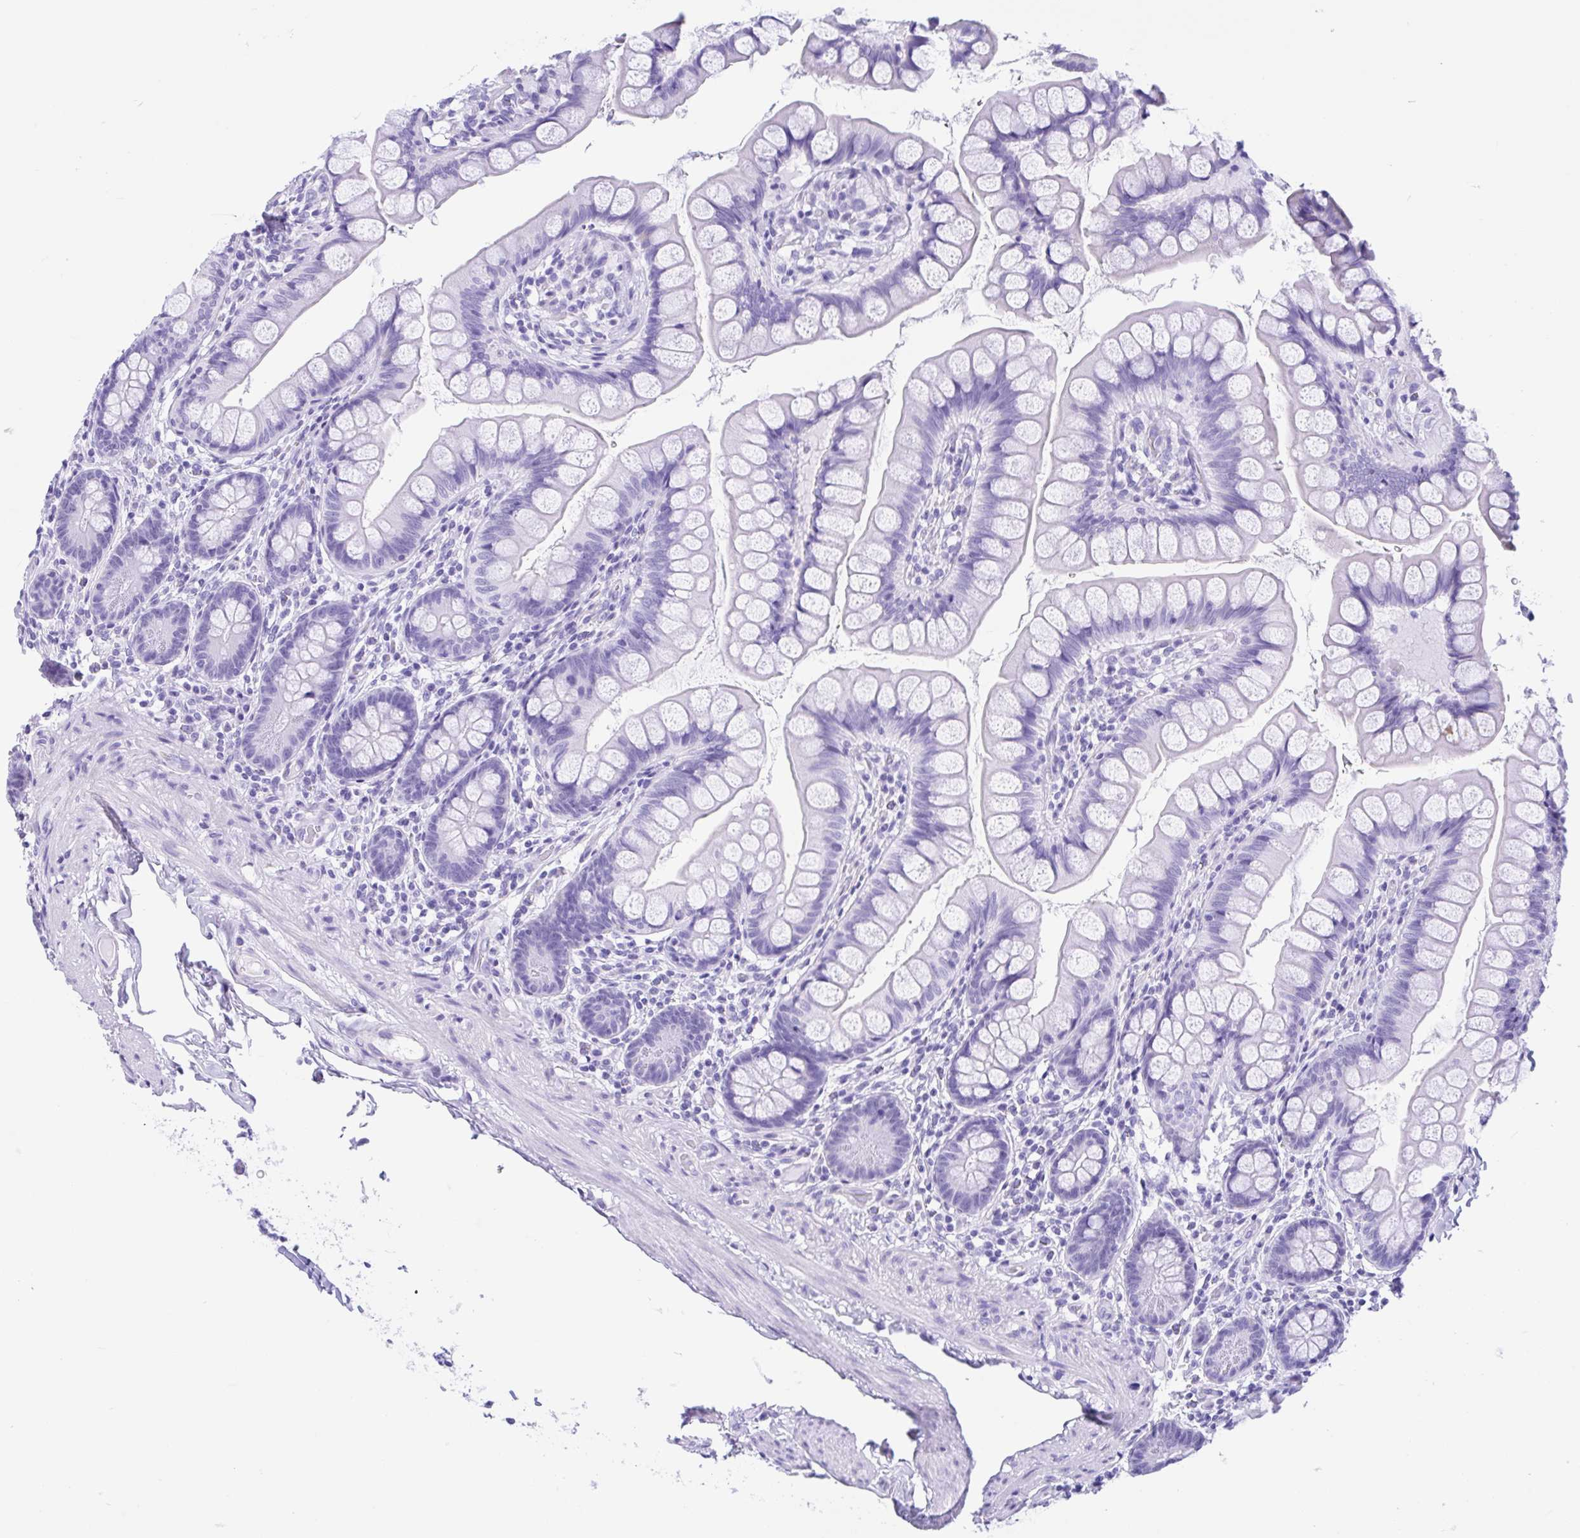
{"staining": {"intensity": "negative", "quantity": "none", "location": "none"}, "tissue": "small intestine", "cell_type": "Glandular cells", "image_type": "normal", "snomed": [{"axis": "morphology", "description": "Normal tissue, NOS"}, {"axis": "topography", "description": "Small intestine"}], "caption": "Glandular cells show no significant positivity in normal small intestine. The staining was performed using DAB (3,3'-diaminobenzidine) to visualize the protein expression in brown, while the nuclei were stained in blue with hematoxylin (Magnification: 20x).", "gene": "IAPP", "patient": {"sex": "male", "age": 70}}